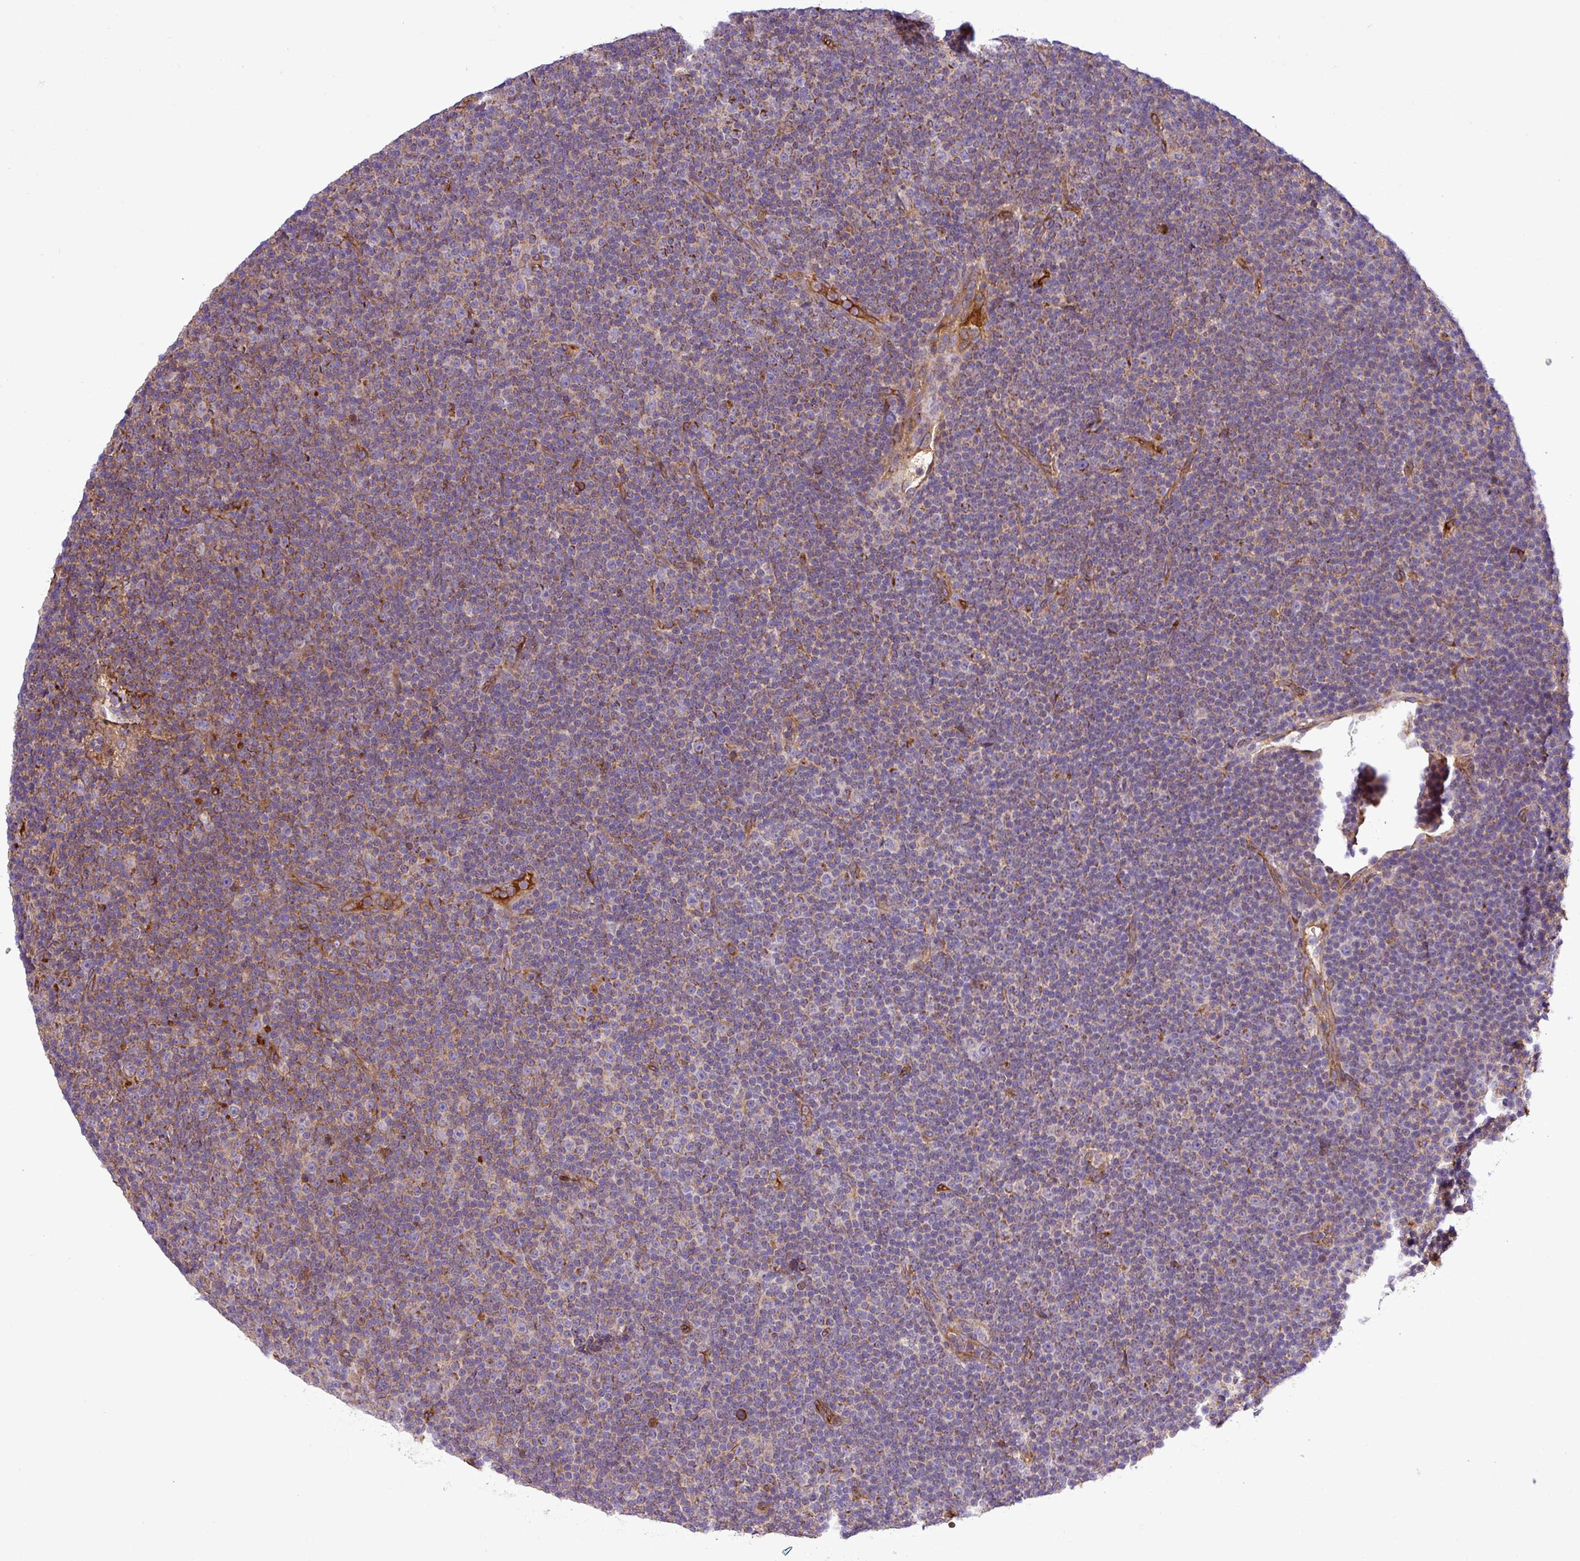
{"staining": {"intensity": "weak", "quantity": "25%-75%", "location": "cytoplasmic/membranous"}, "tissue": "lymphoma", "cell_type": "Tumor cells", "image_type": "cancer", "snomed": [{"axis": "morphology", "description": "Malignant lymphoma, non-Hodgkin's type, Low grade"}, {"axis": "topography", "description": "Lymph node"}], "caption": "Malignant lymphoma, non-Hodgkin's type (low-grade) tissue reveals weak cytoplasmic/membranous positivity in approximately 25%-75% of tumor cells, visualized by immunohistochemistry.", "gene": "CWH43", "patient": {"sex": "female", "age": 67}}